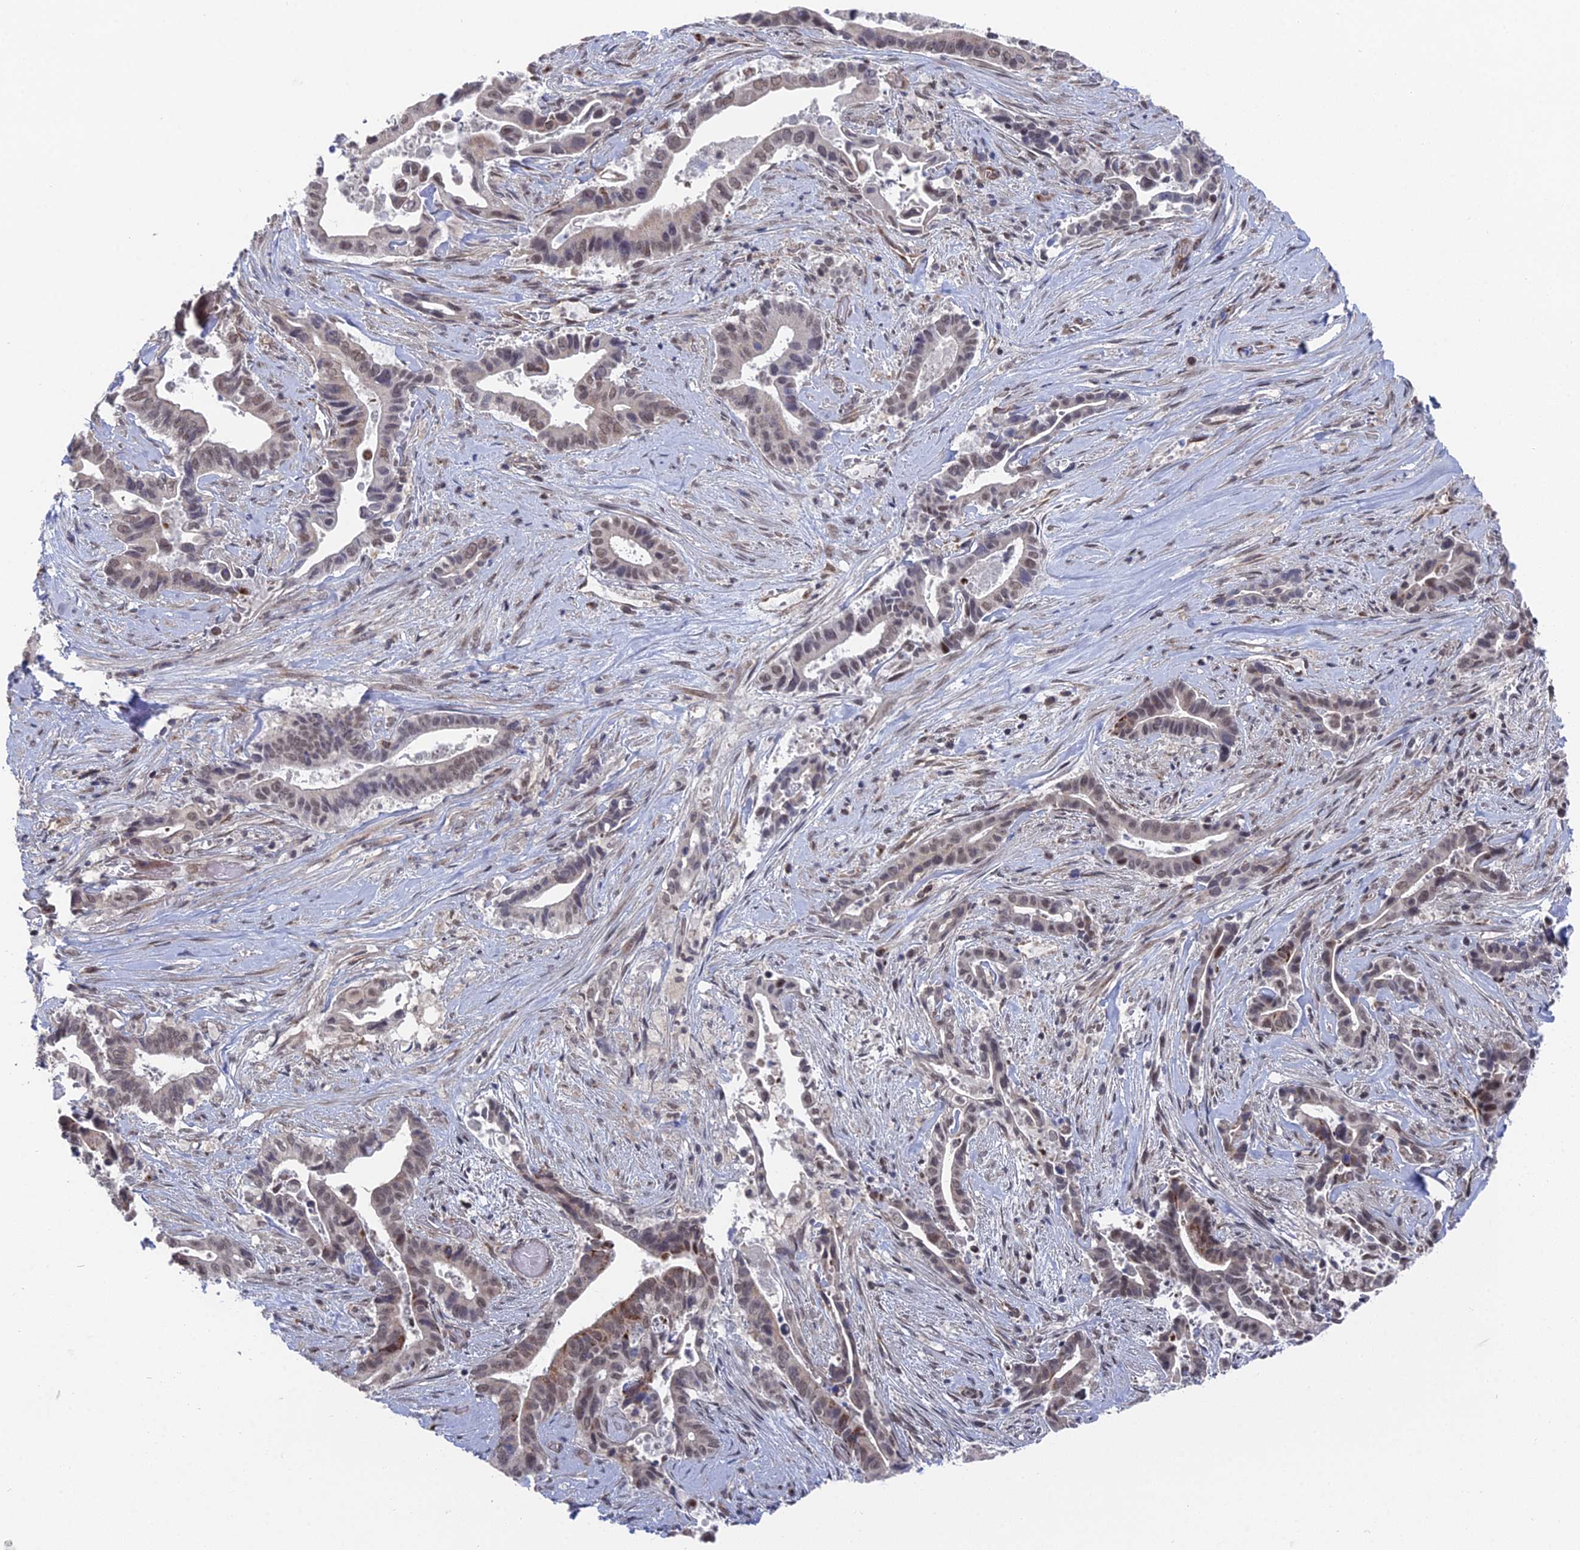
{"staining": {"intensity": "weak", "quantity": ">75%", "location": "nuclear"}, "tissue": "pancreatic cancer", "cell_type": "Tumor cells", "image_type": "cancer", "snomed": [{"axis": "morphology", "description": "Adenocarcinoma, NOS"}, {"axis": "topography", "description": "Pancreas"}], "caption": "The photomicrograph demonstrates immunohistochemical staining of pancreatic cancer. There is weak nuclear expression is appreciated in about >75% of tumor cells.", "gene": "FHIP2A", "patient": {"sex": "female", "age": 77}}